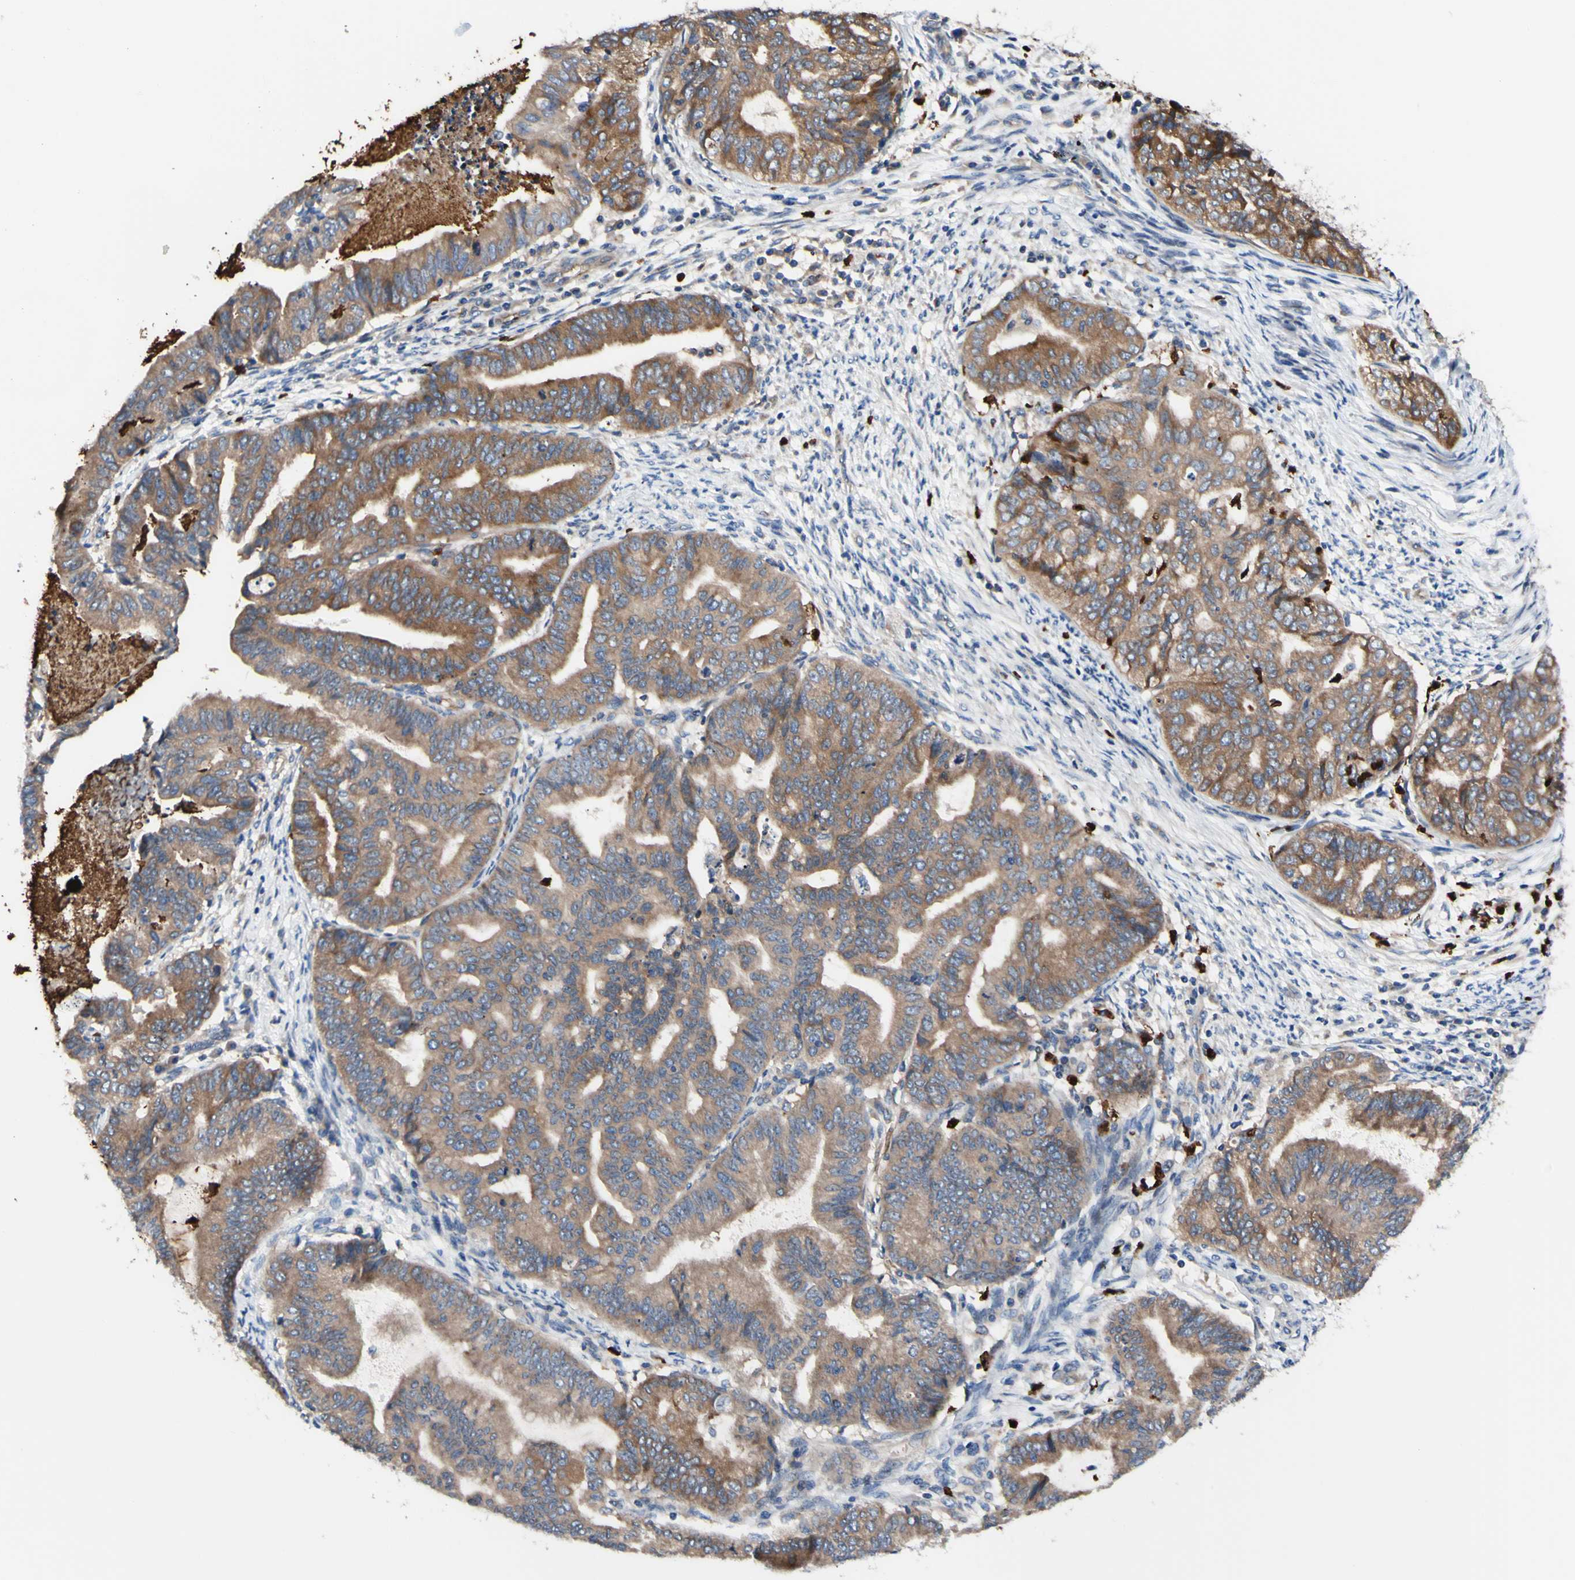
{"staining": {"intensity": "moderate", "quantity": ">75%", "location": "cytoplasmic/membranous"}, "tissue": "endometrial cancer", "cell_type": "Tumor cells", "image_type": "cancer", "snomed": [{"axis": "morphology", "description": "Adenocarcinoma, NOS"}, {"axis": "topography", "description": "Endometrium"}], "caption": "Tumor cells reveal moderate cytoplasmic/membranous positivity in about >75% of cells in adenocarcinoma (endometrial).", "gene": "USP9X", "patient": {"sex": "female", "age": 79}}